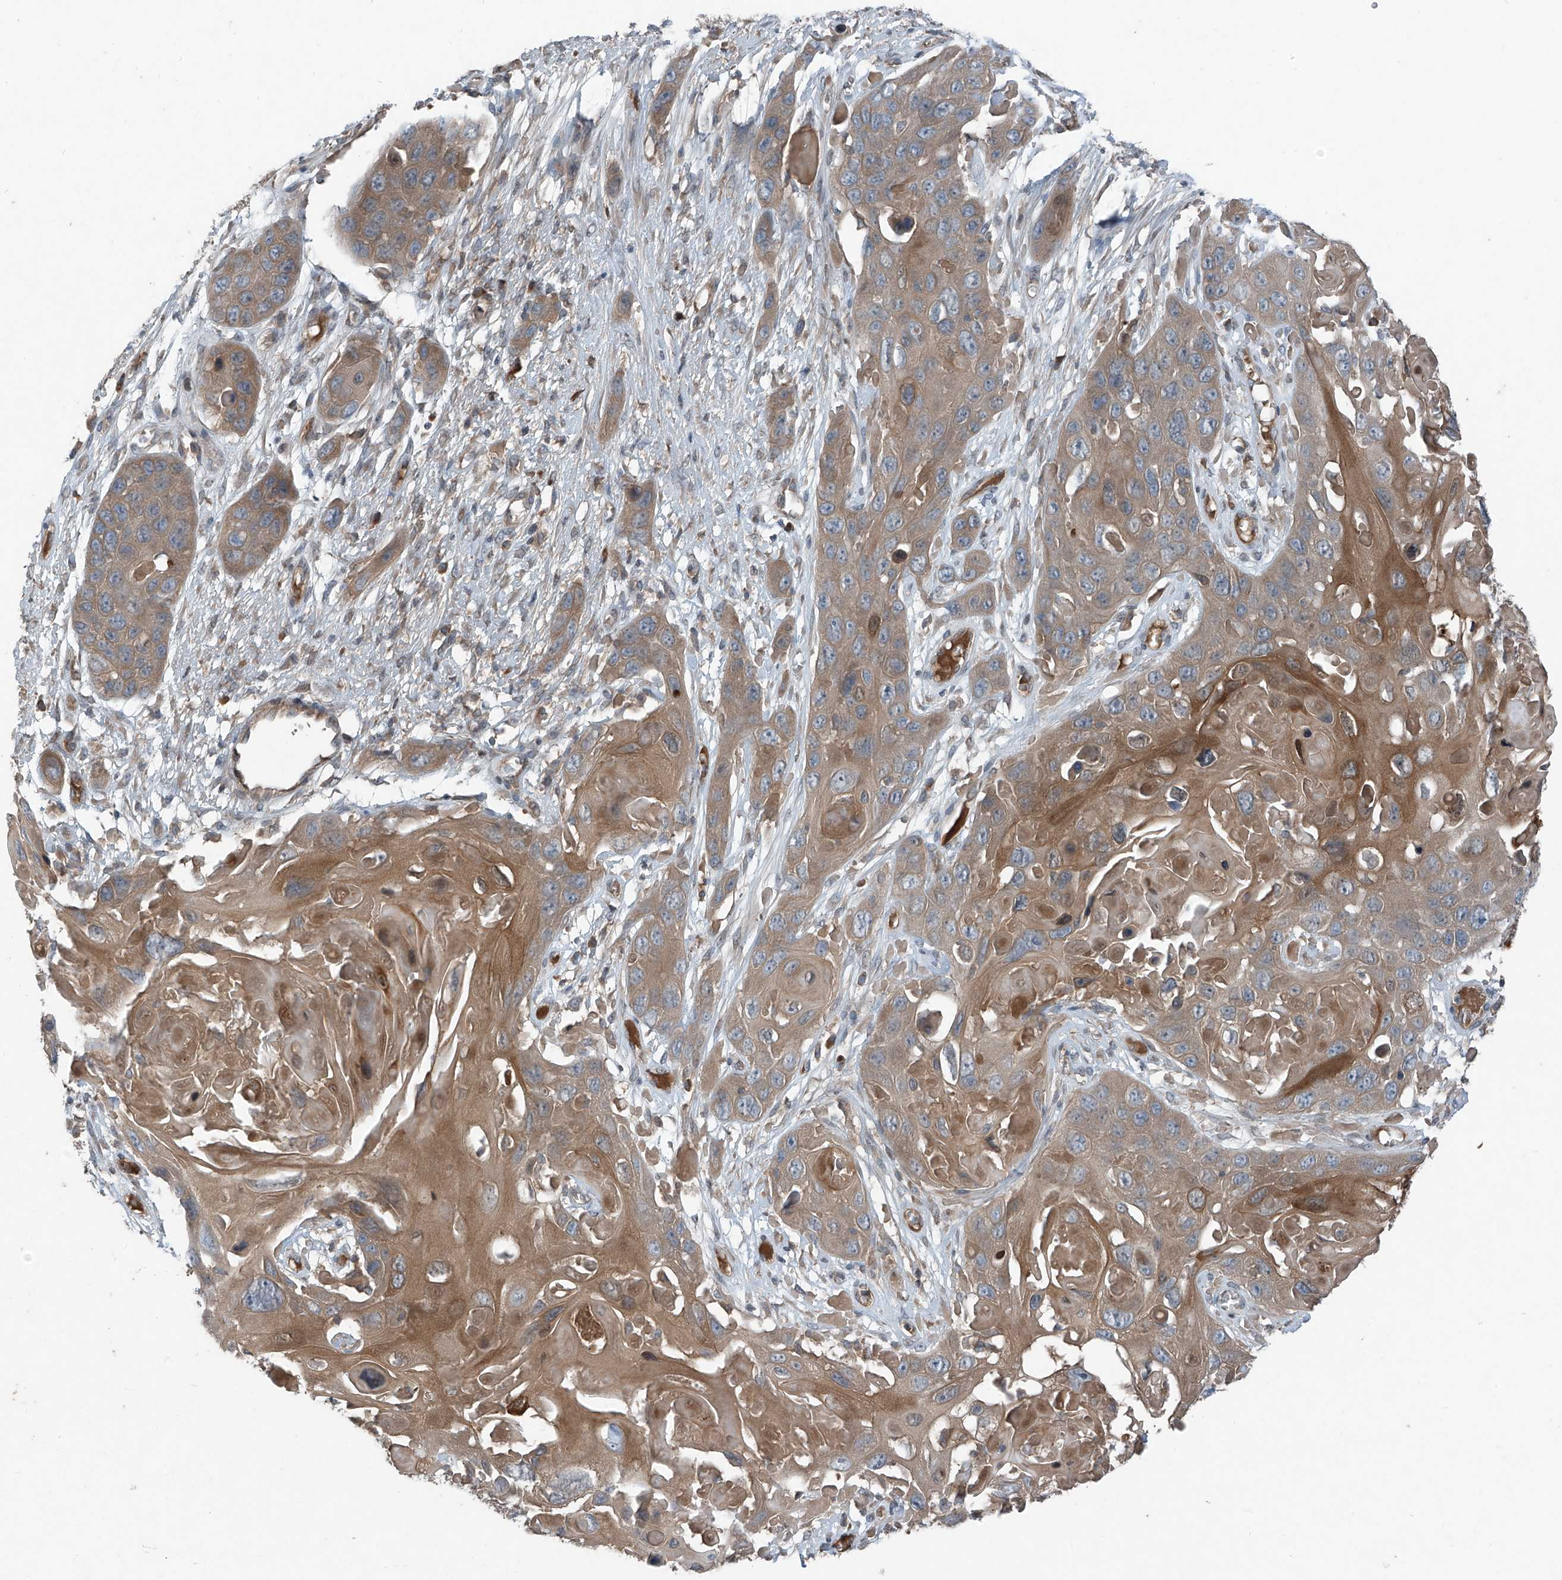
{"staining": {"intensity": "moderate", "quantity": ">75%", "location": "cytoplasmic/membranous"}, "tissue": "skin cancer", "cell_type": "Tumor cells", "image_type": "cancer", "snomed": [{"axis": "morphology", "description": "Squamous cell carcinoma, NOS"}, {"axis": "topography", "description": "Skin"}], "caption": "Immunohistochemistry of human skin cancer displays medium levels of moderate cytoplasmic/membranous expression in approximately >75% of tumor cells. The staining was performed using DAB (3,3'-diaminobenzidine) to visualize the protein expression in brown, while the nuclei were stained in blue with hematoxylin (Magnification: 20x).", "gene": "FOXRED2", "patient": {"sex": "male", "age": 55}}